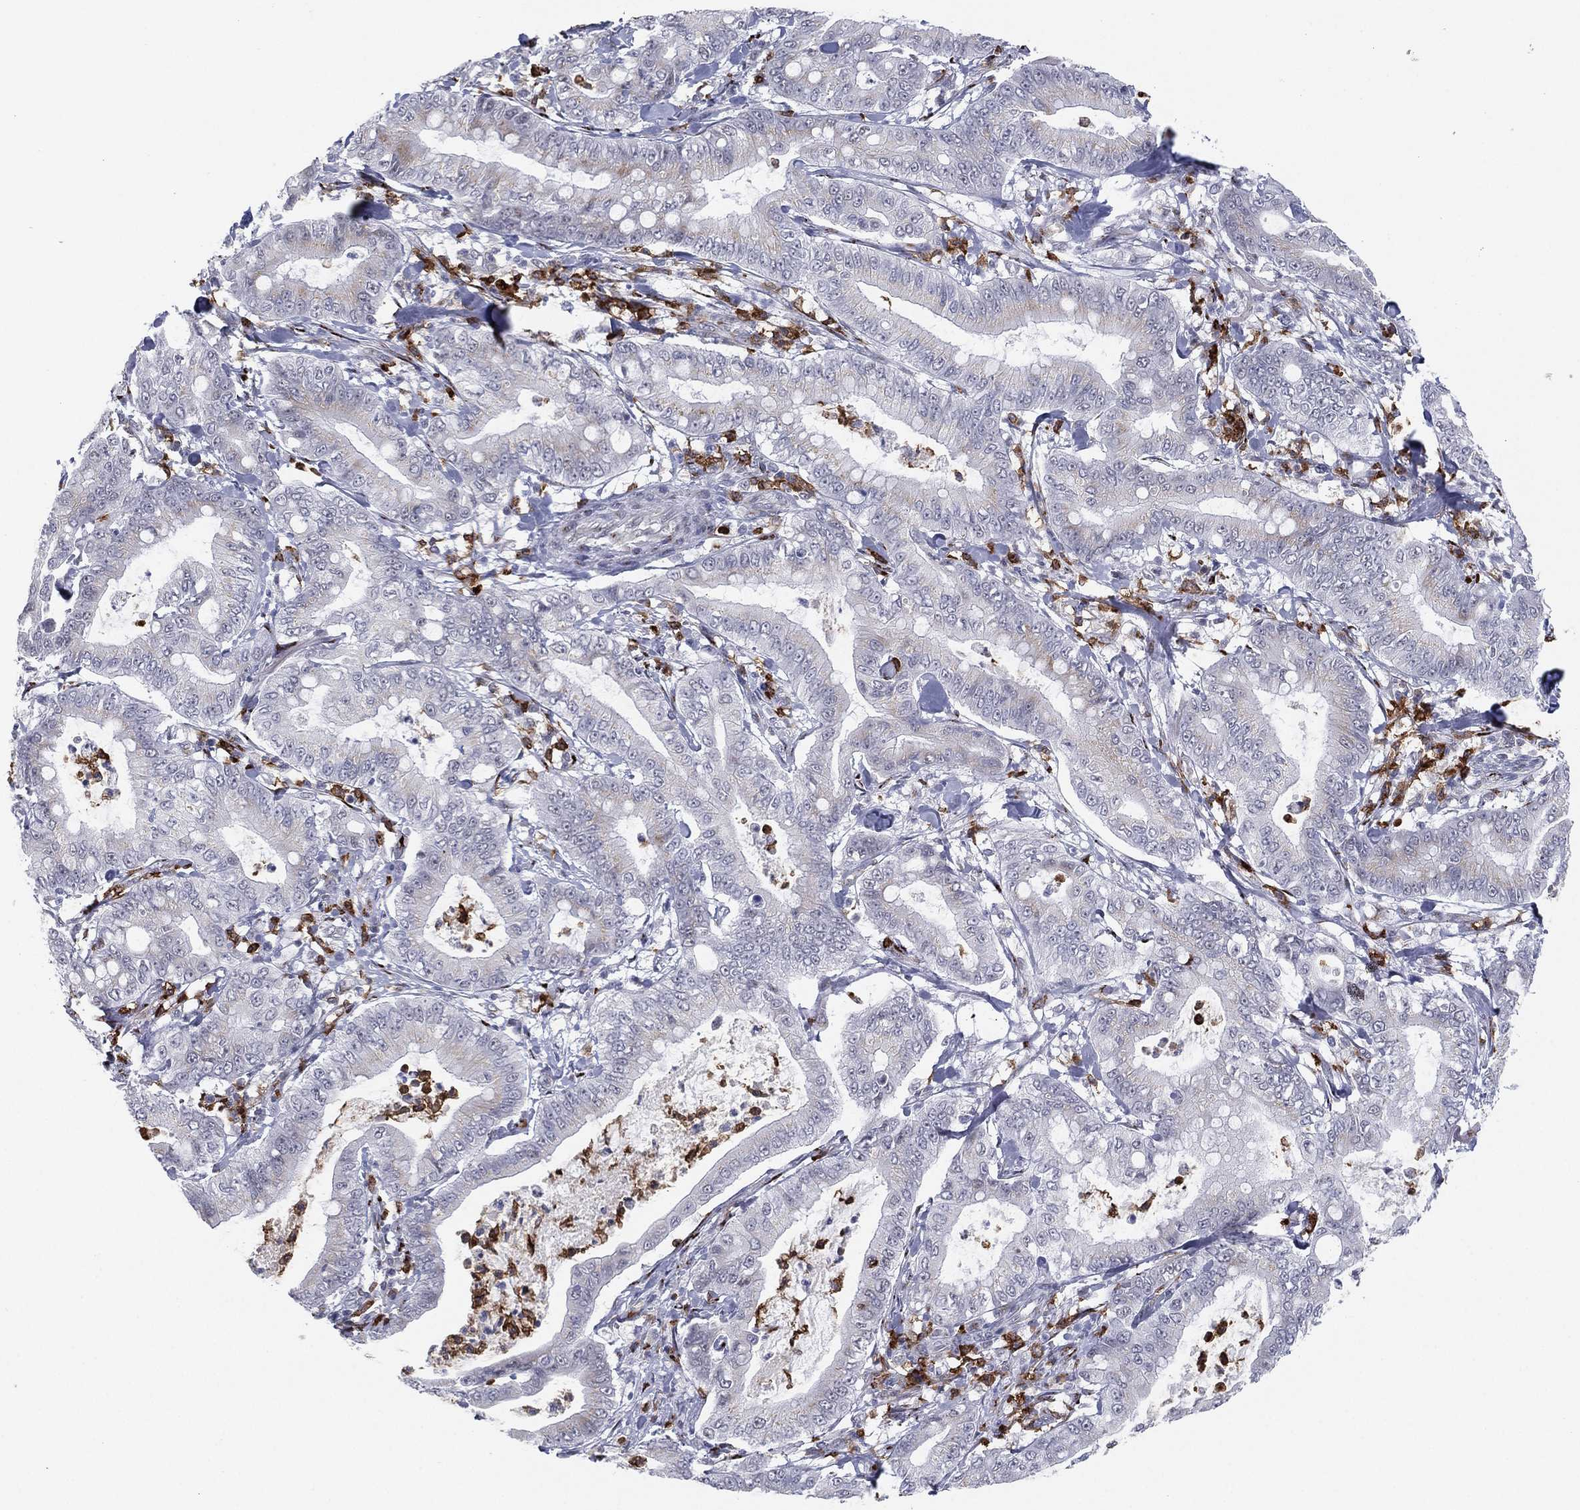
{"staining": {"intensity": "negative", "quantity": "none", "location": "none"}, "tissue": "pancreatic cancer", "cell_type": "Tumor cells", "image_type": "cancer", "snomed": [{"axis": "morphology", "description": "Adenocarcinoma, NOS"}, {"axis": "topography", "description": "Pancreas"}], "caption": "This is an immunohistochemistry histopathology image of pancreatic adenocarcinoma. There is no positivity in tumor cells.", "gene": "CD177", "patient": {"sex": "male", "age": 71}}